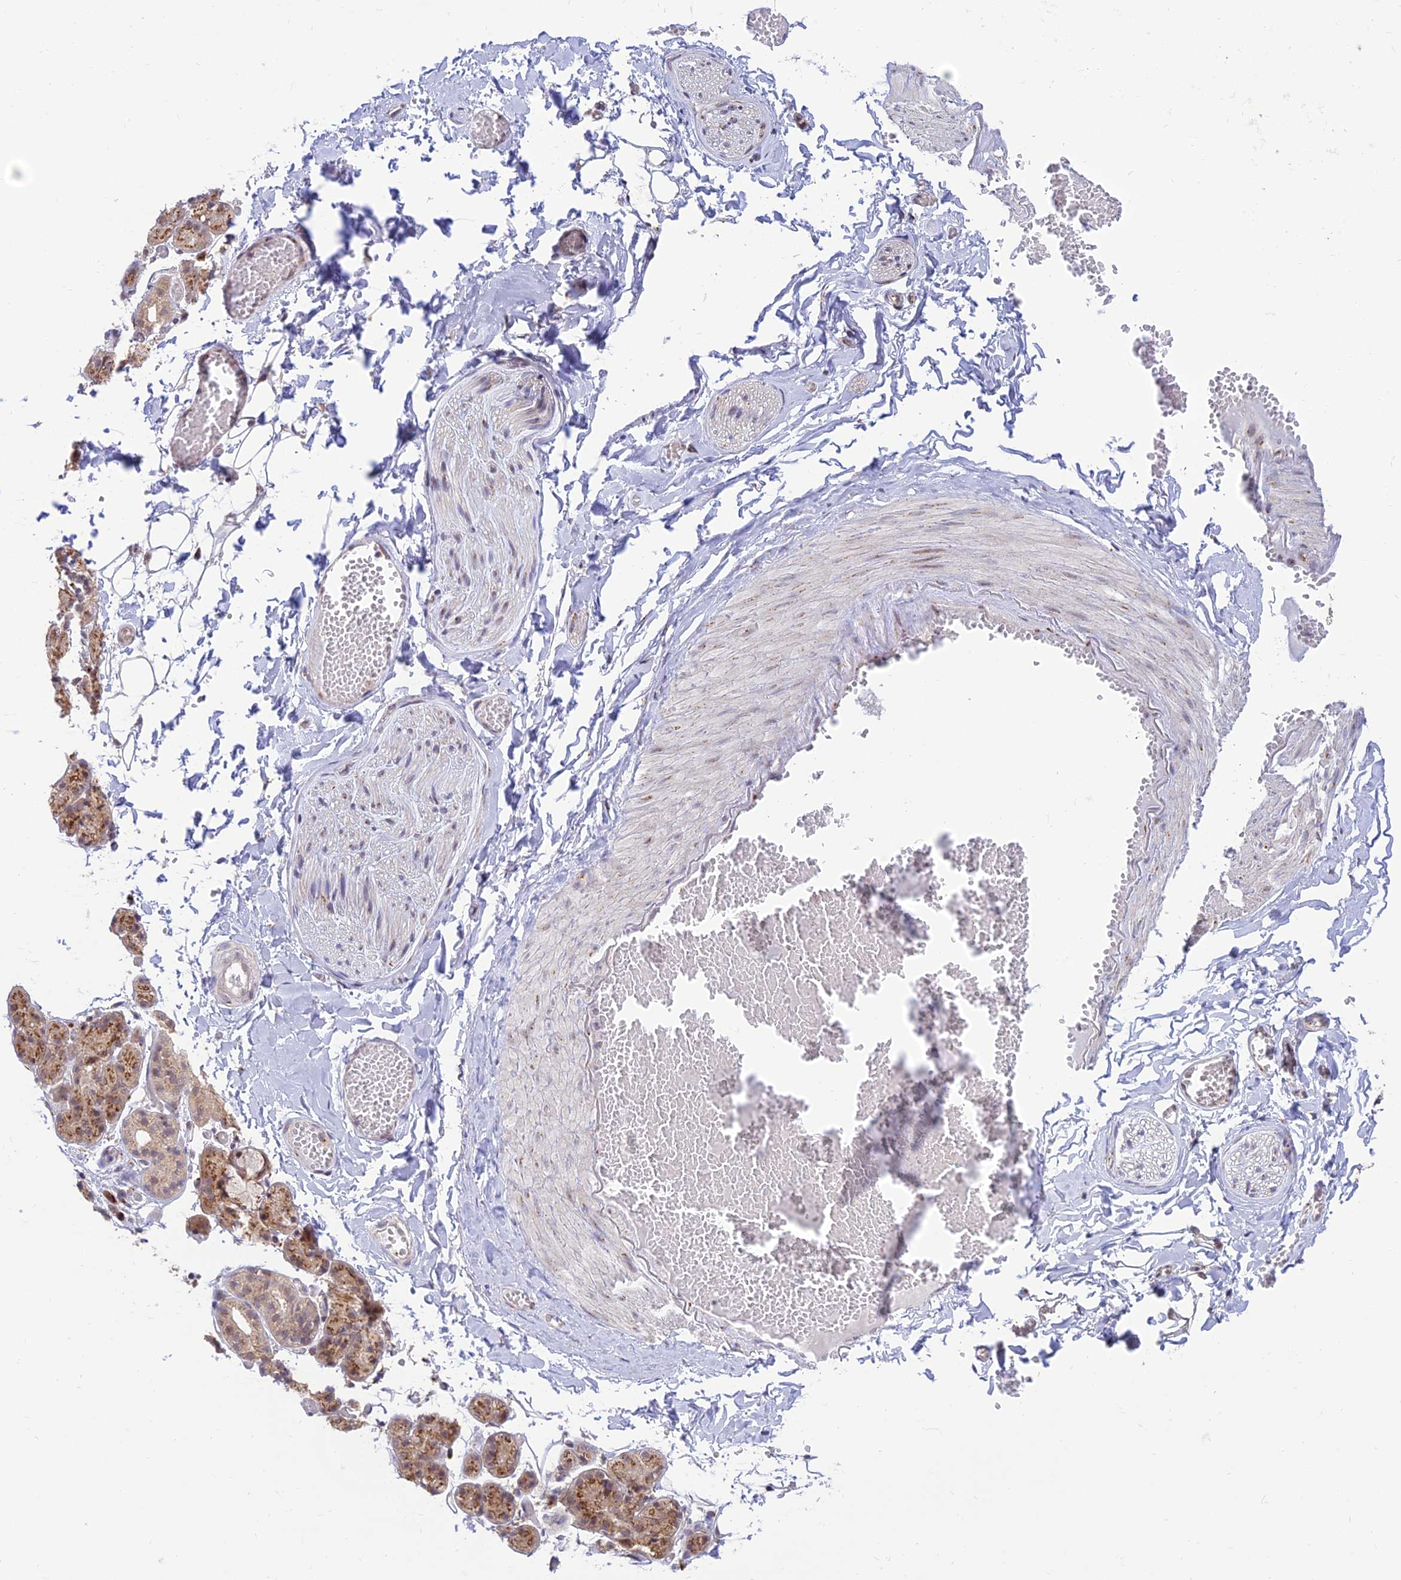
{"staining": {"intensity": "moderate", "quantity": ">75%", "location": "cytoplasmic/membranous"}, "tissue": "salivary gland", "cell_type": "Glandular cells", "image_type": "normal", "snomed": [{"axis": "morphology", "description": "Normal tissue, NOS"}, {"axis": "topography", "description": "Salivary gland"}], "caption": "This image reveals immunohistochemistry staining of benign salivary gland, with medium moderate cytoplasmic/membranous positivity in about >75% of glandular cells.", "gene": "GOLGA3", "patient": {"sex": "male", "age": 63}}